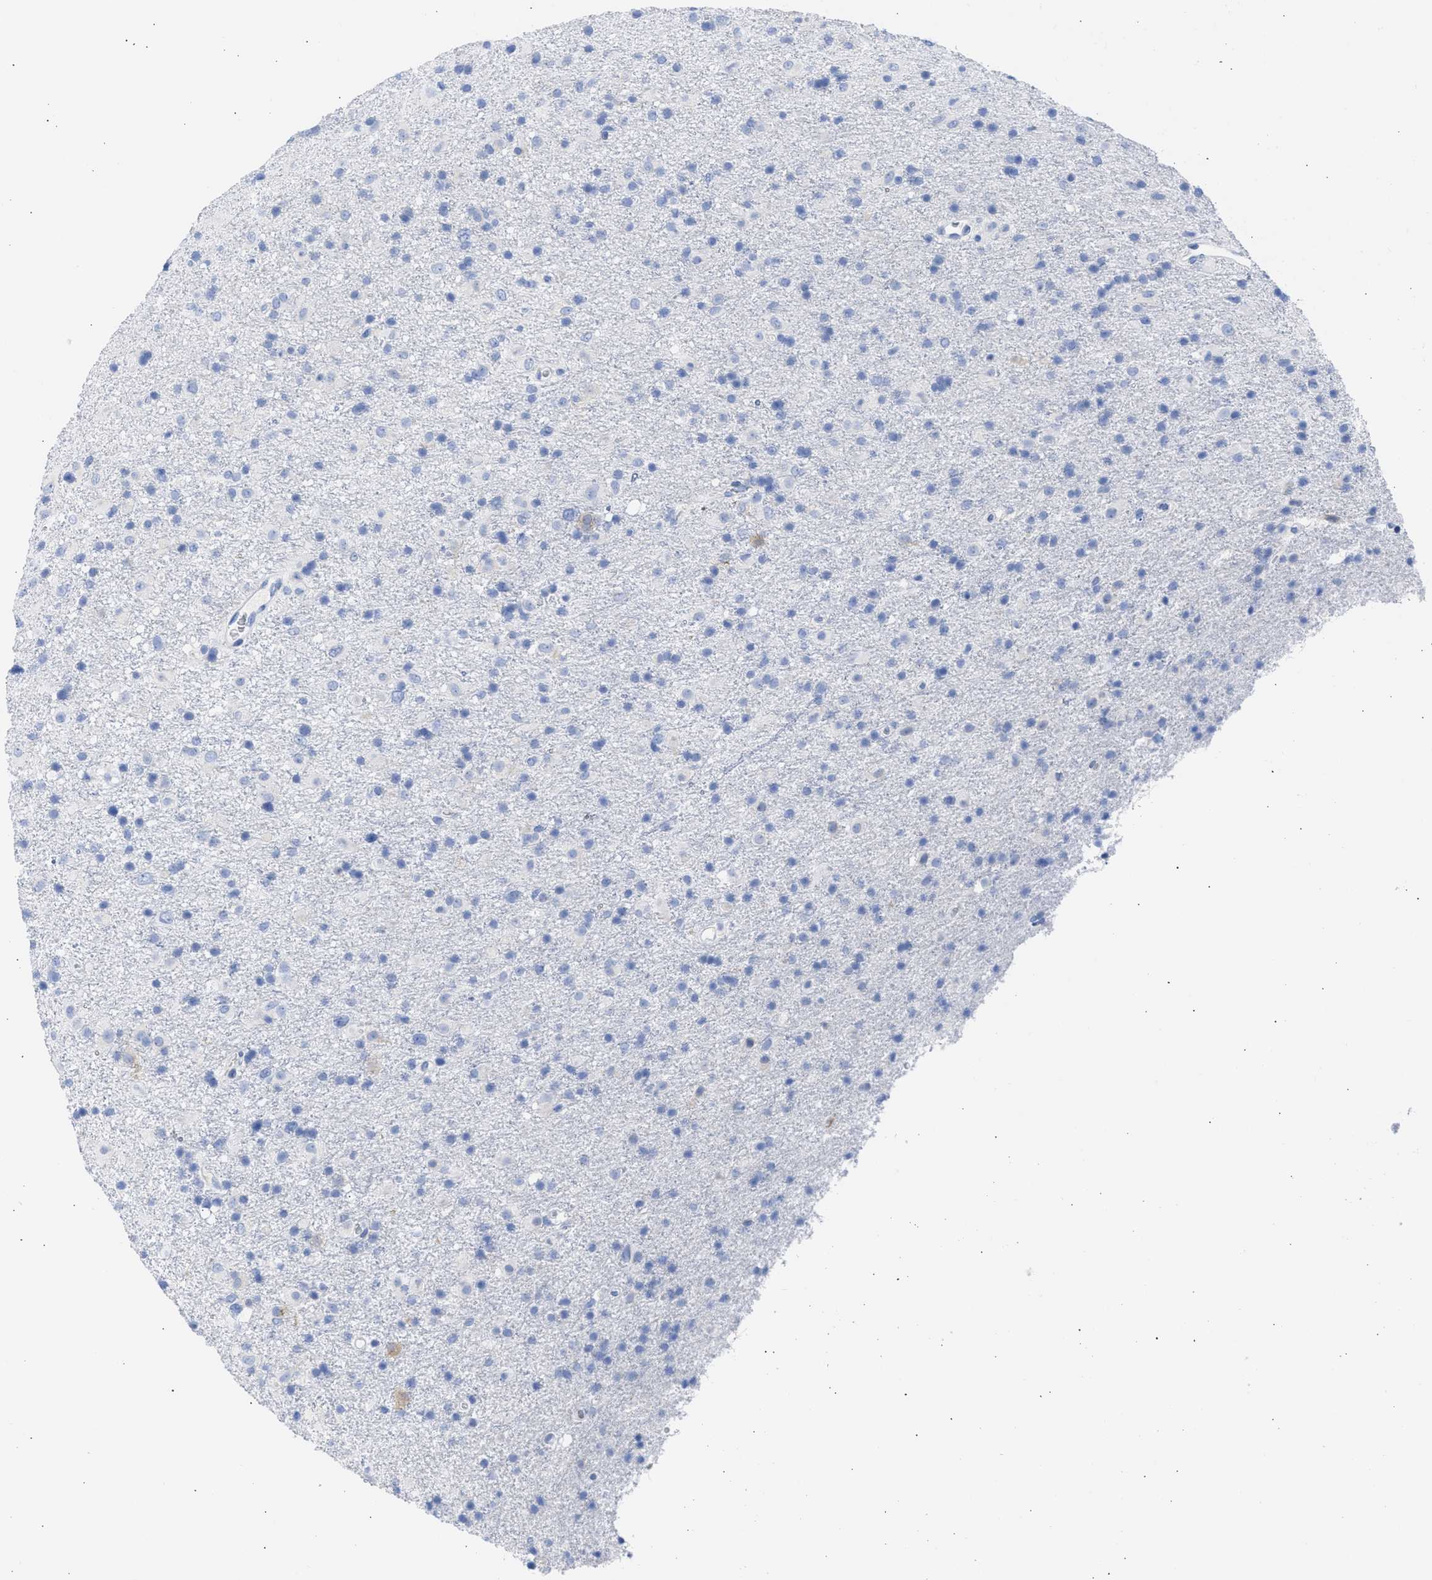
{"staining": {"intensity": "negative", "quantity": "none", "location": "none"}, "tissue": "glioma", "cell_type": "Tumor cells", "image_type": "cancer", "snomed": [{"axis": "morphology", "description": "Glioma, malignant, Low grade"}, {"axis": "topography", "description": "Brain"}], "caption": "Immunohistochemistry (IHC) photomicrograph of neoplastic tissue: malignant glioma (low-grade) stained with DAB displays no significant protein expression in tumor cells.", "gene": "RSPH1", "patient": {"sex": "male", "age": 65}}